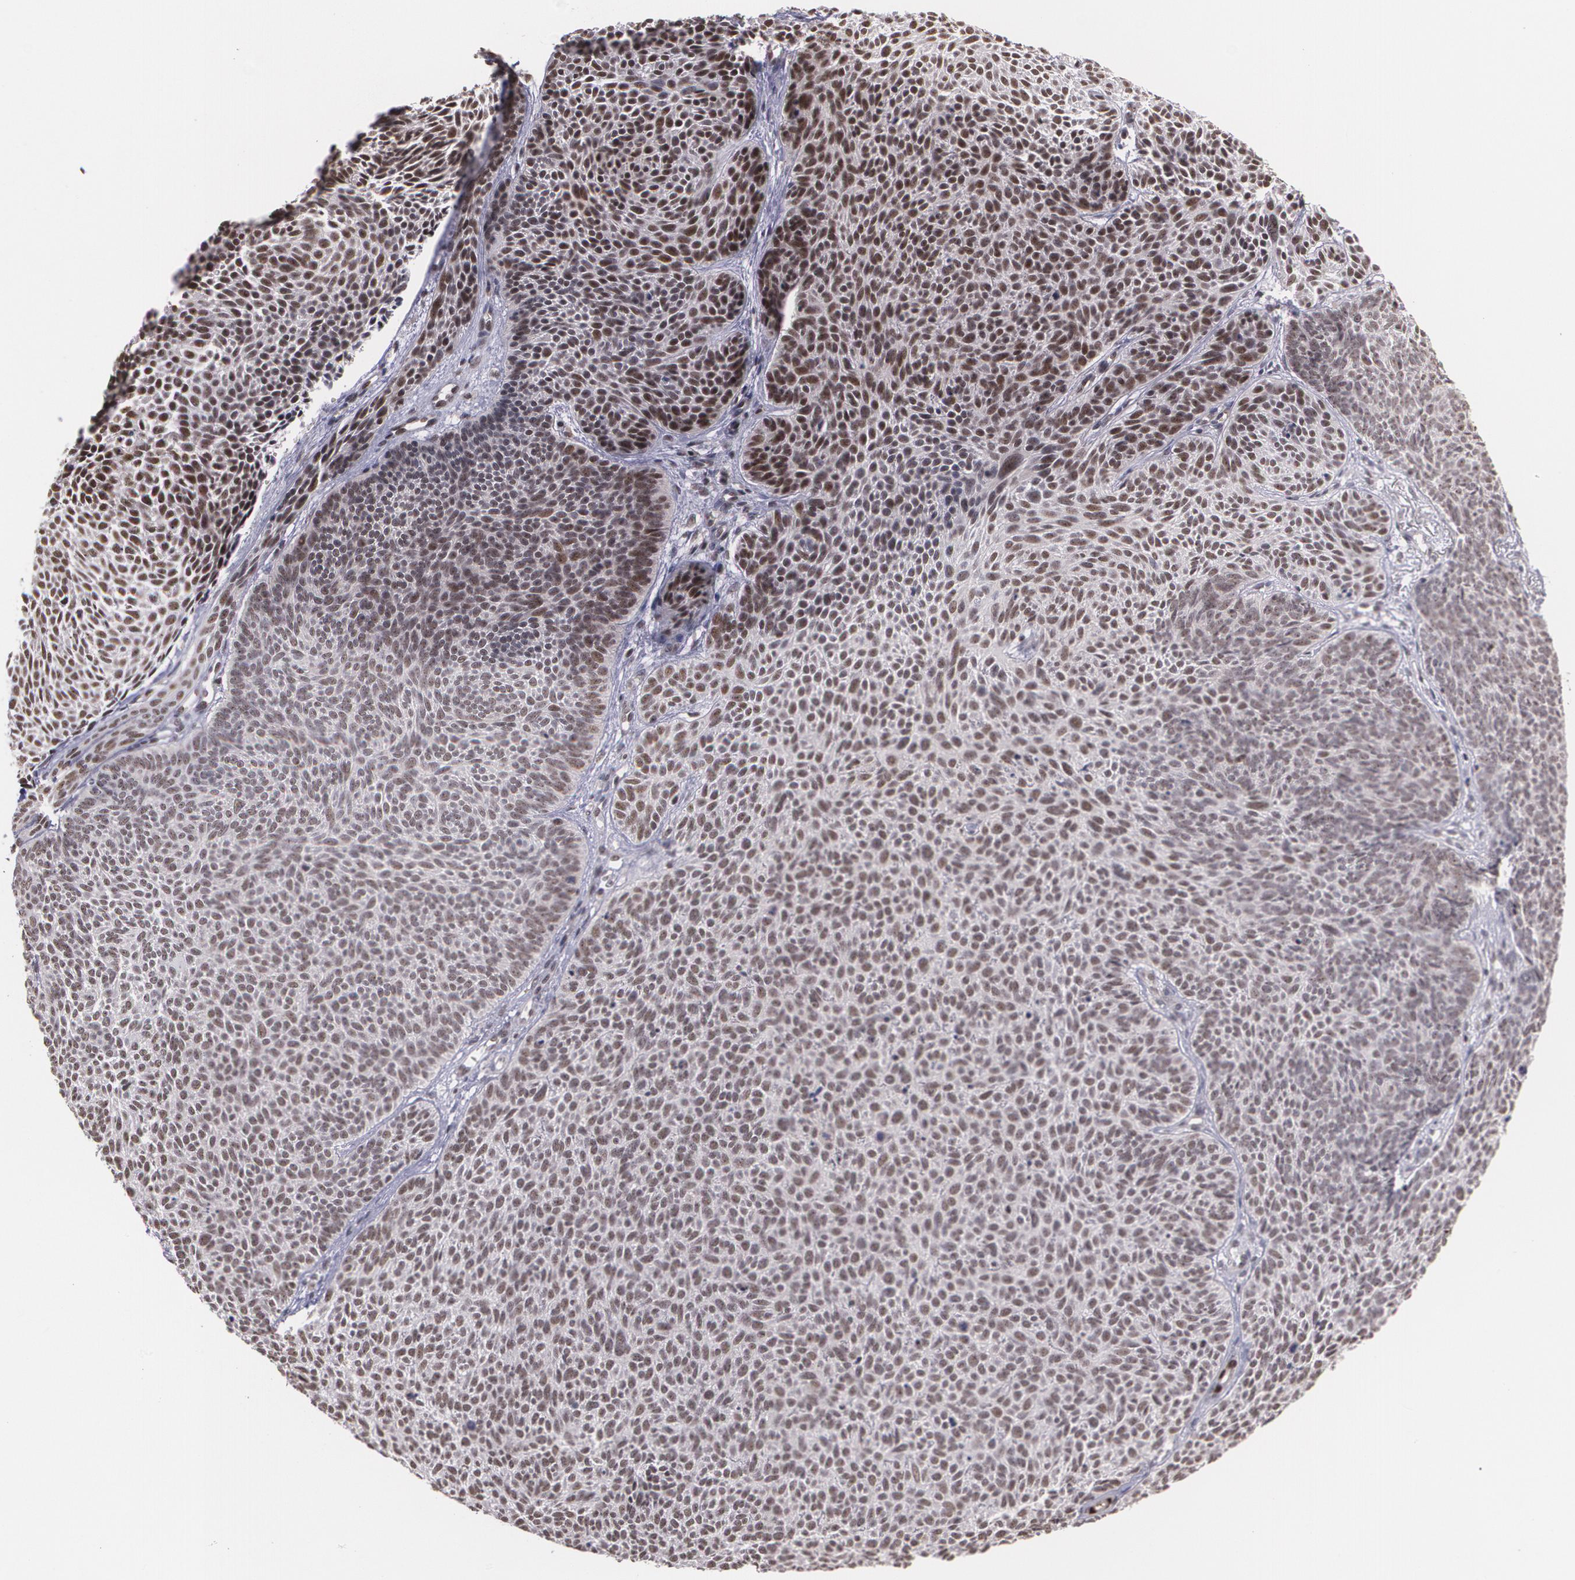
{"staining": {"intensity": "strong", "quantity": ">75%", "location": "cytoplasmic/membranous,nuclear"}, "tissue": "skin cancer", "cell_type": "Tumor cells", "image_type": "cancer", "snomed": [{"axis": "morphology", "description": "Basal cell carcinoma"}, {"axis": "topography", "description": "Skin"}], "caption": "Immunohistochemical staining of skin cancer demonstrates high levels of strong cytoplasmic/membranous and nuclear staining in about >75% of tumor cells.", "gene": "C6orf15", "patient": {"sex": "male", "age": 84}}